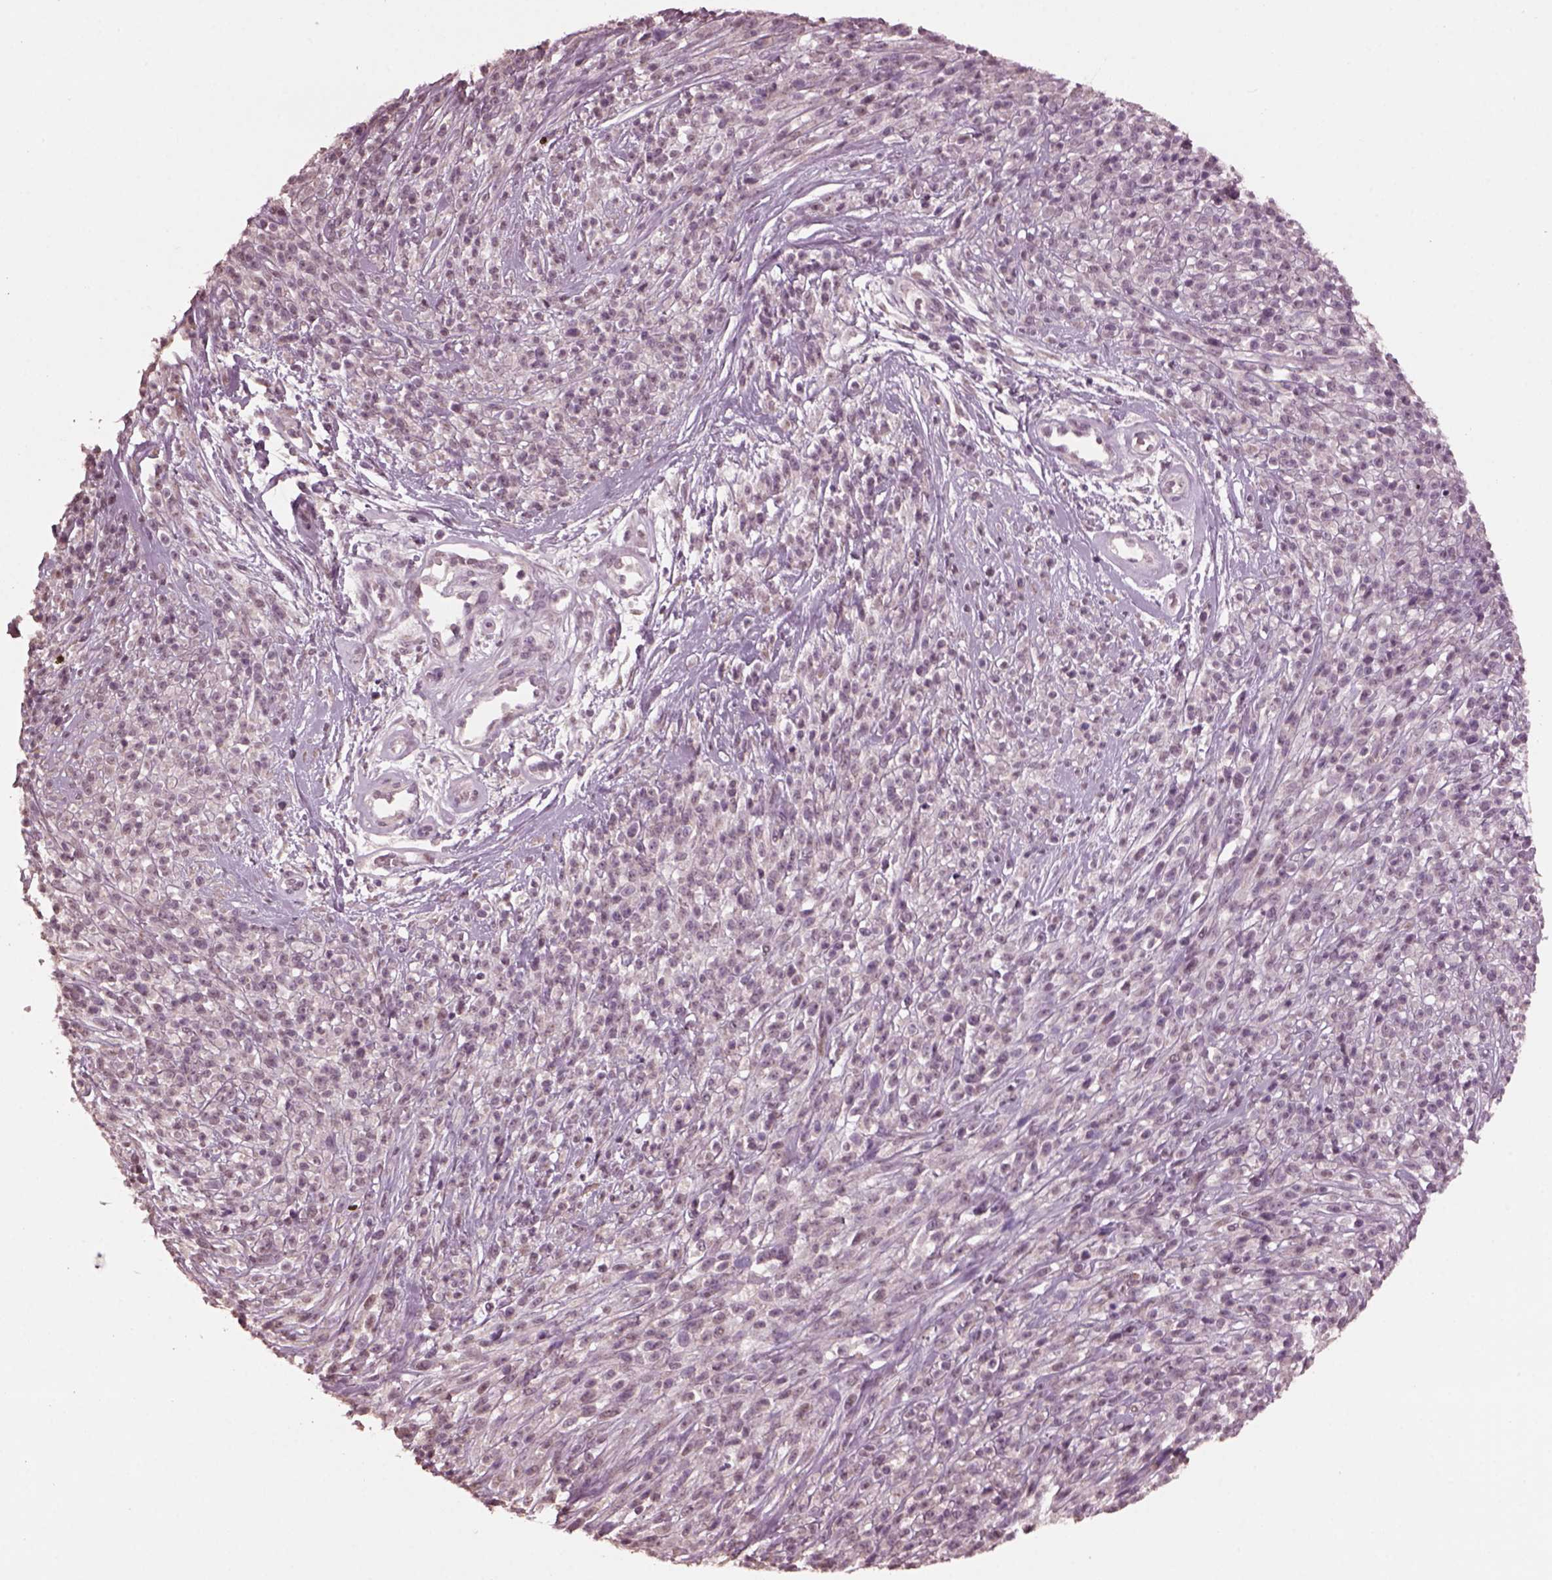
{"staining": {"intensity": "negative", "quantity": "none", "location": "none"}, "tissue": "melanoma", "cell_type": "Tumor cells", "image_type": "cancer", "snomed": [{"axis": "morphology", "description": "Malignant melanoma, NOS"}, {"axis": "topography", "description": "Skin"}, {"axis": "topography", "description": "Skin of trunk"}], "caption": "Immunohistochemical staining of malignant melanoma reveals no significant expression in tumor cells.", "gene": "IL18RAP", "patient": {"sex": "male", "age": 74}}